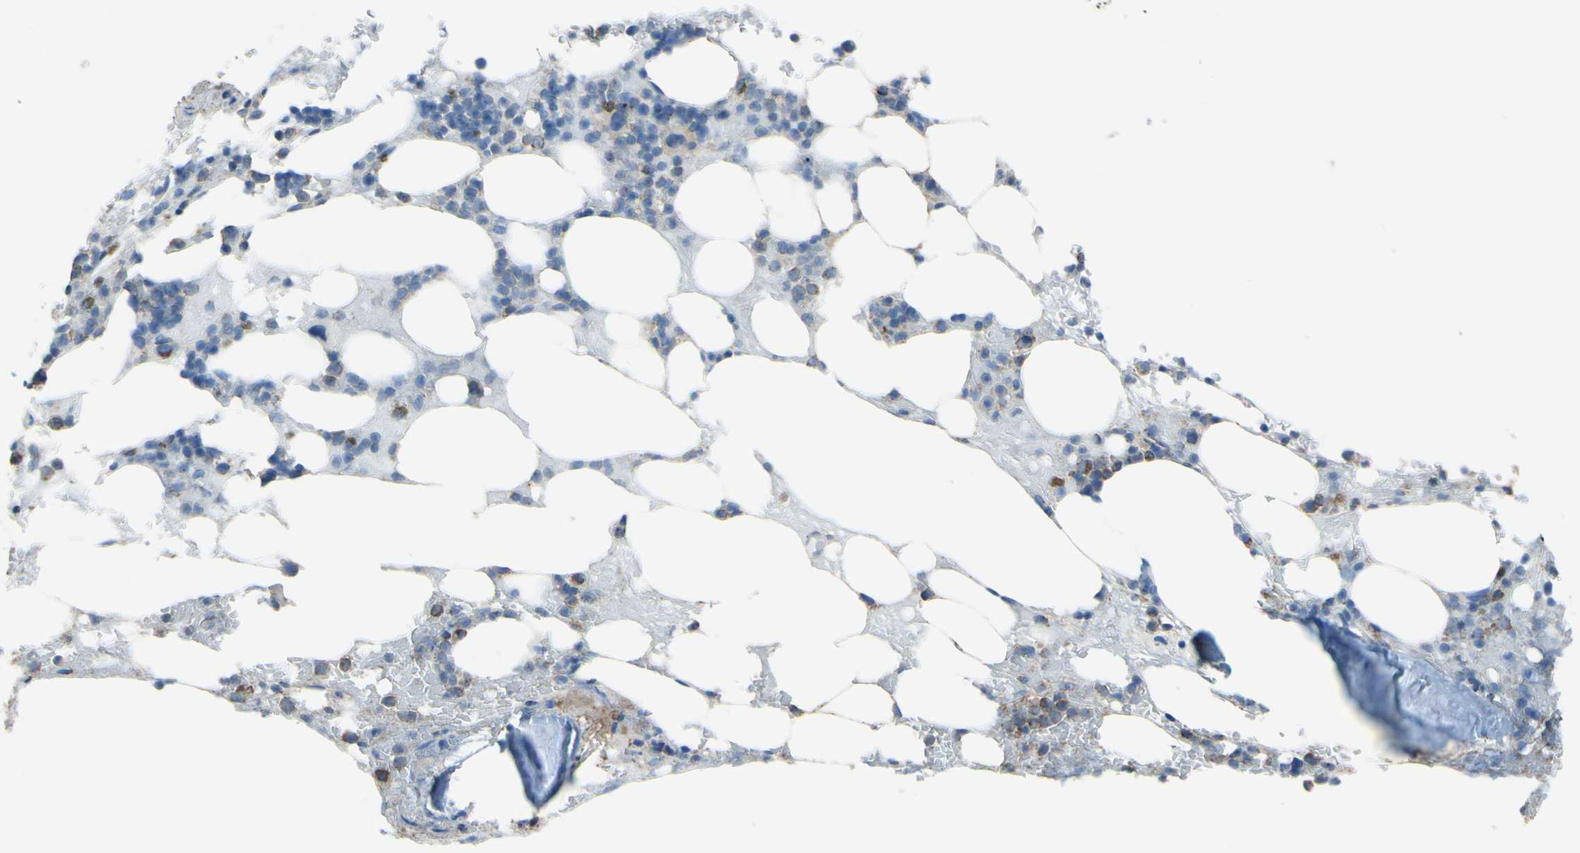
{"staining": {"intensity": "moderate", "quantity": "<25%", "location": "cytoplasmic/membranous"}, "tissue": "bone marrow", "cell_type": "Hematopoietic cells", "image_type": "normal", "snomed": [{"axis": "morphology", "description": "Normal tissue, NOS"}, {"axis": "topography", "description": "Bone marrow"}], "caption": "Normal bone marrow was stained to show a protein in brown. There is low levels of moderate cytoplasmic/membranous staining in about <25% of hematopoietic cells. Using DAB (brown) and hematoxylin (blue) stains, captured at high magnification using brightfield microscopy.", "gene": "CMKLR2", "patient": {"sex": "female", "age": 73}}